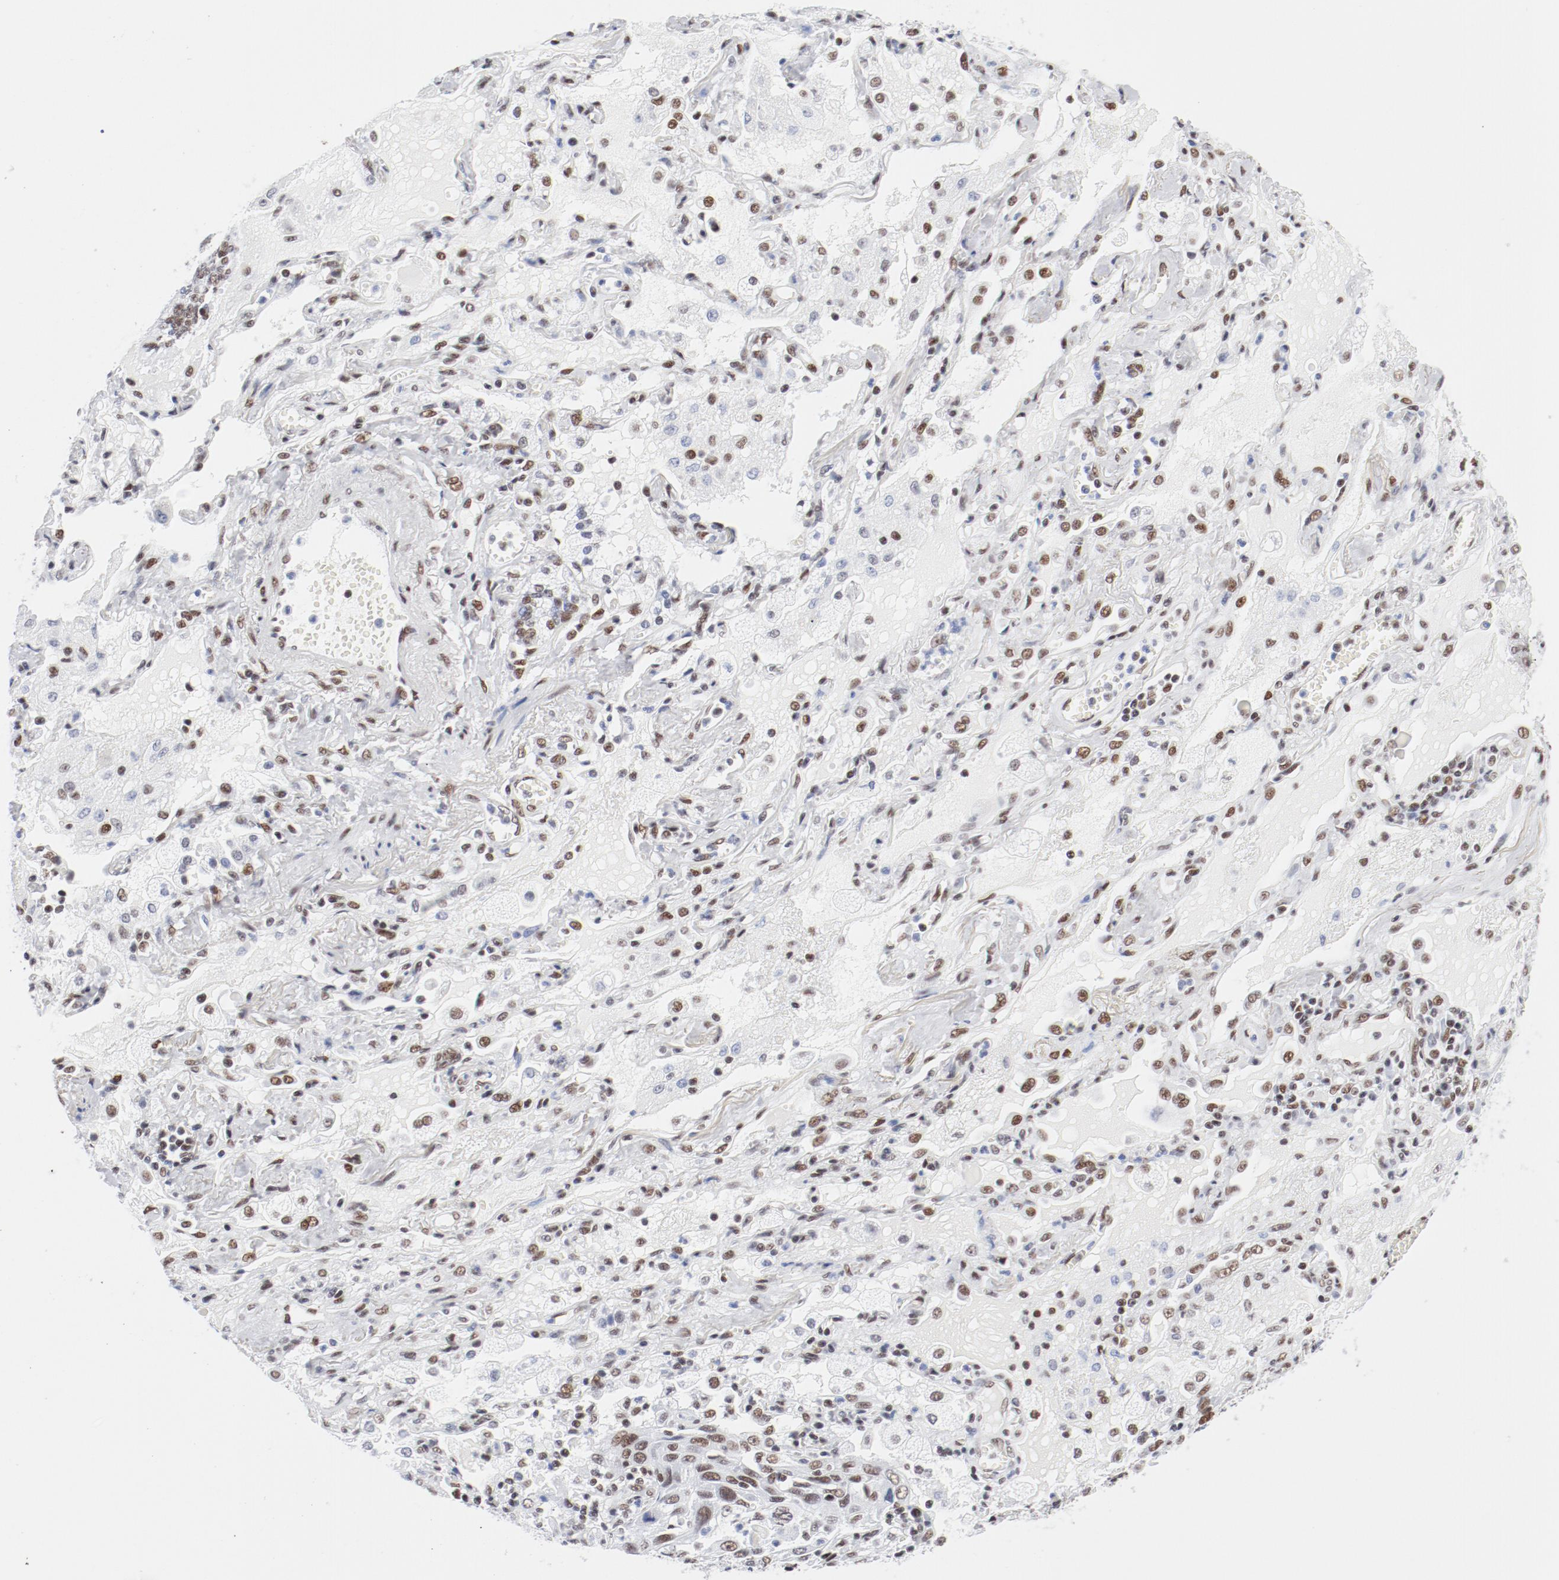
{"staining": {"intensity": "moderate", "quantity": ">75%", "location": "nuclear"}, "tissue": "lung cancer", "cell_type": "Tumor cells", "image_type": "cancer", "snomed": [{"axis": "morphology", "description": "Squamous cell carcinoma, NOS"}, {"axis": "topography", "description": "Lung"}], "caption": "DAB immunohistochemical staining of human lung cancer displays moderate nuclear protein positivity in about >75% of tumor cells.", "gene": "ATF2", "patient": {"sex": "female", "age": 76}}